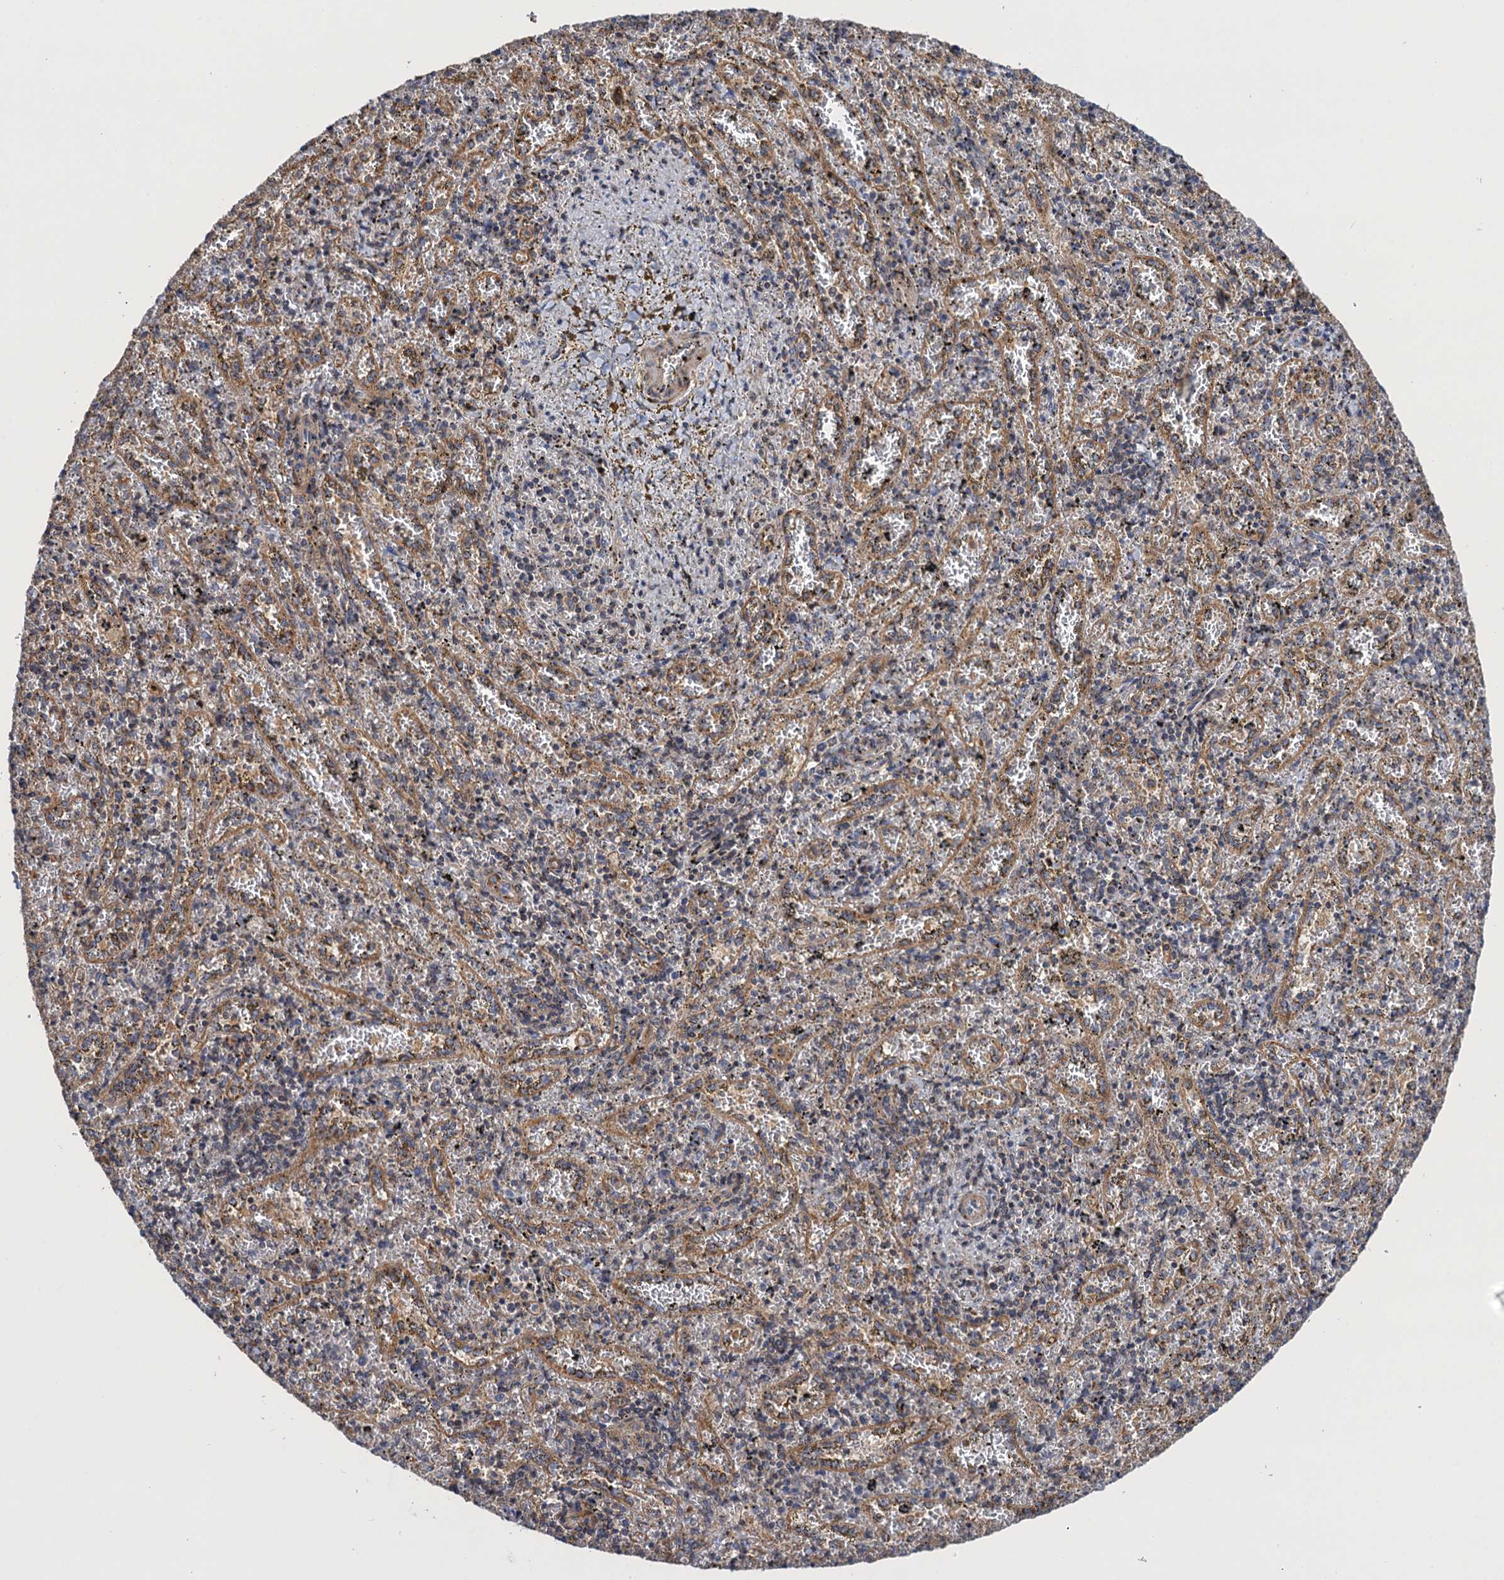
{"staining": {"intensity": "weak", "quantity": "25%-75%", "location": "cytoplasmic/membranous"}, "tissue": "spleen", "cell_type": "Cells in red pulp", "image_type": "normal", "snomed": [{"axis": "morphology", "description": "Normal tissue, NOS"}, {"axis": "topography", "description": "Spleen"}], "caption": "This micrograph reveals immunohistochemistry staining of unremarkable human spleen, with low weak cytoplasmic/membranous staining in about 25%-75% of cells in red pulp.", "gene": "WDR88", "patient": {"sex": "male", "age": 11}}